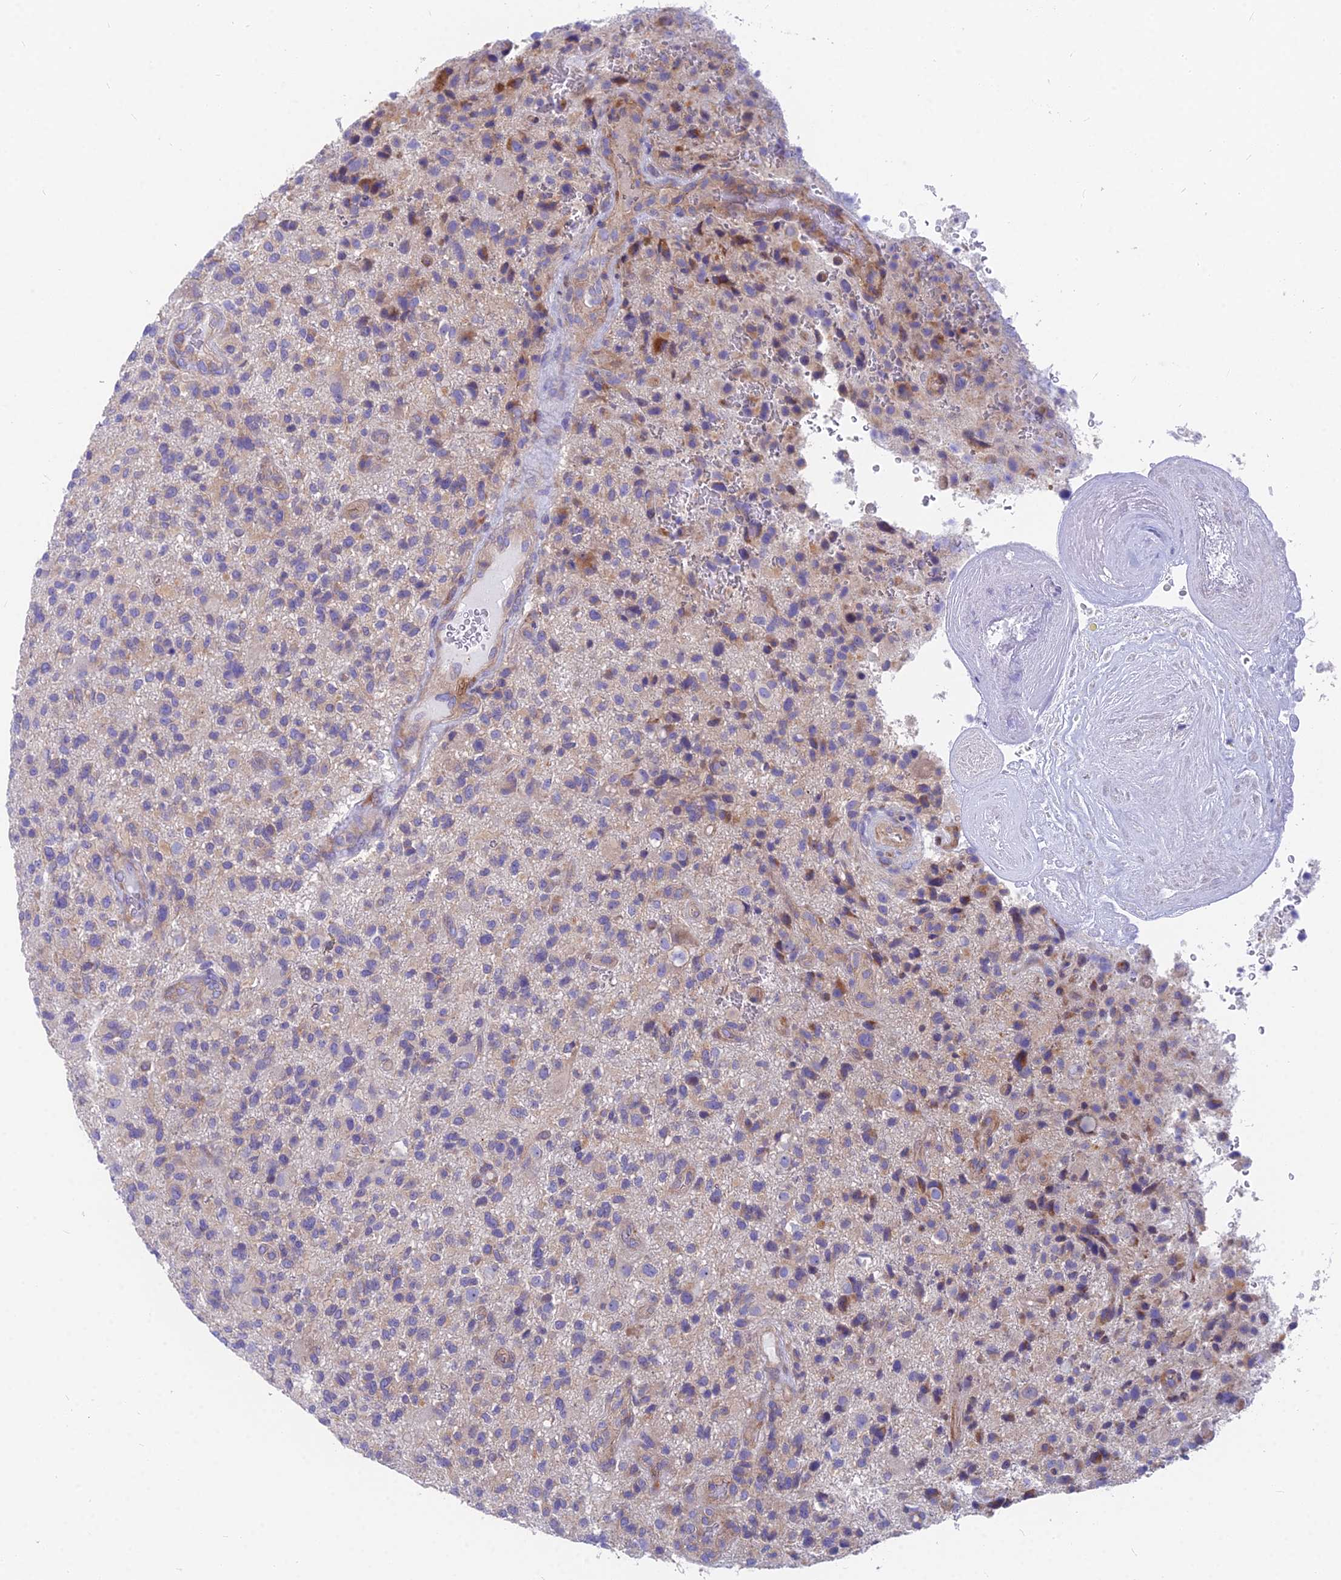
{"staining": {"intensity": "weak", "quantity": "<25%", "location": "cytoplasmic/membranous"}, "tissue": "glioma", "cell_type": "Tumor cells", "image_type": "cancer", "snomed": [{"axis": "morphology", "description": "Glioma, malignant, High grade"}, {"axis": "topography", "description": "Brain"}], "caption": "Tumor cells show no significant expression in malignant high-grade glioma. (Stains: DAB immunohistochemistry with hematoxylin counter stain, Microscopy: brightfield microscopy at high magnification).", "gene": "MVB12A", "patient": {"sex": "male", "age": 47}}